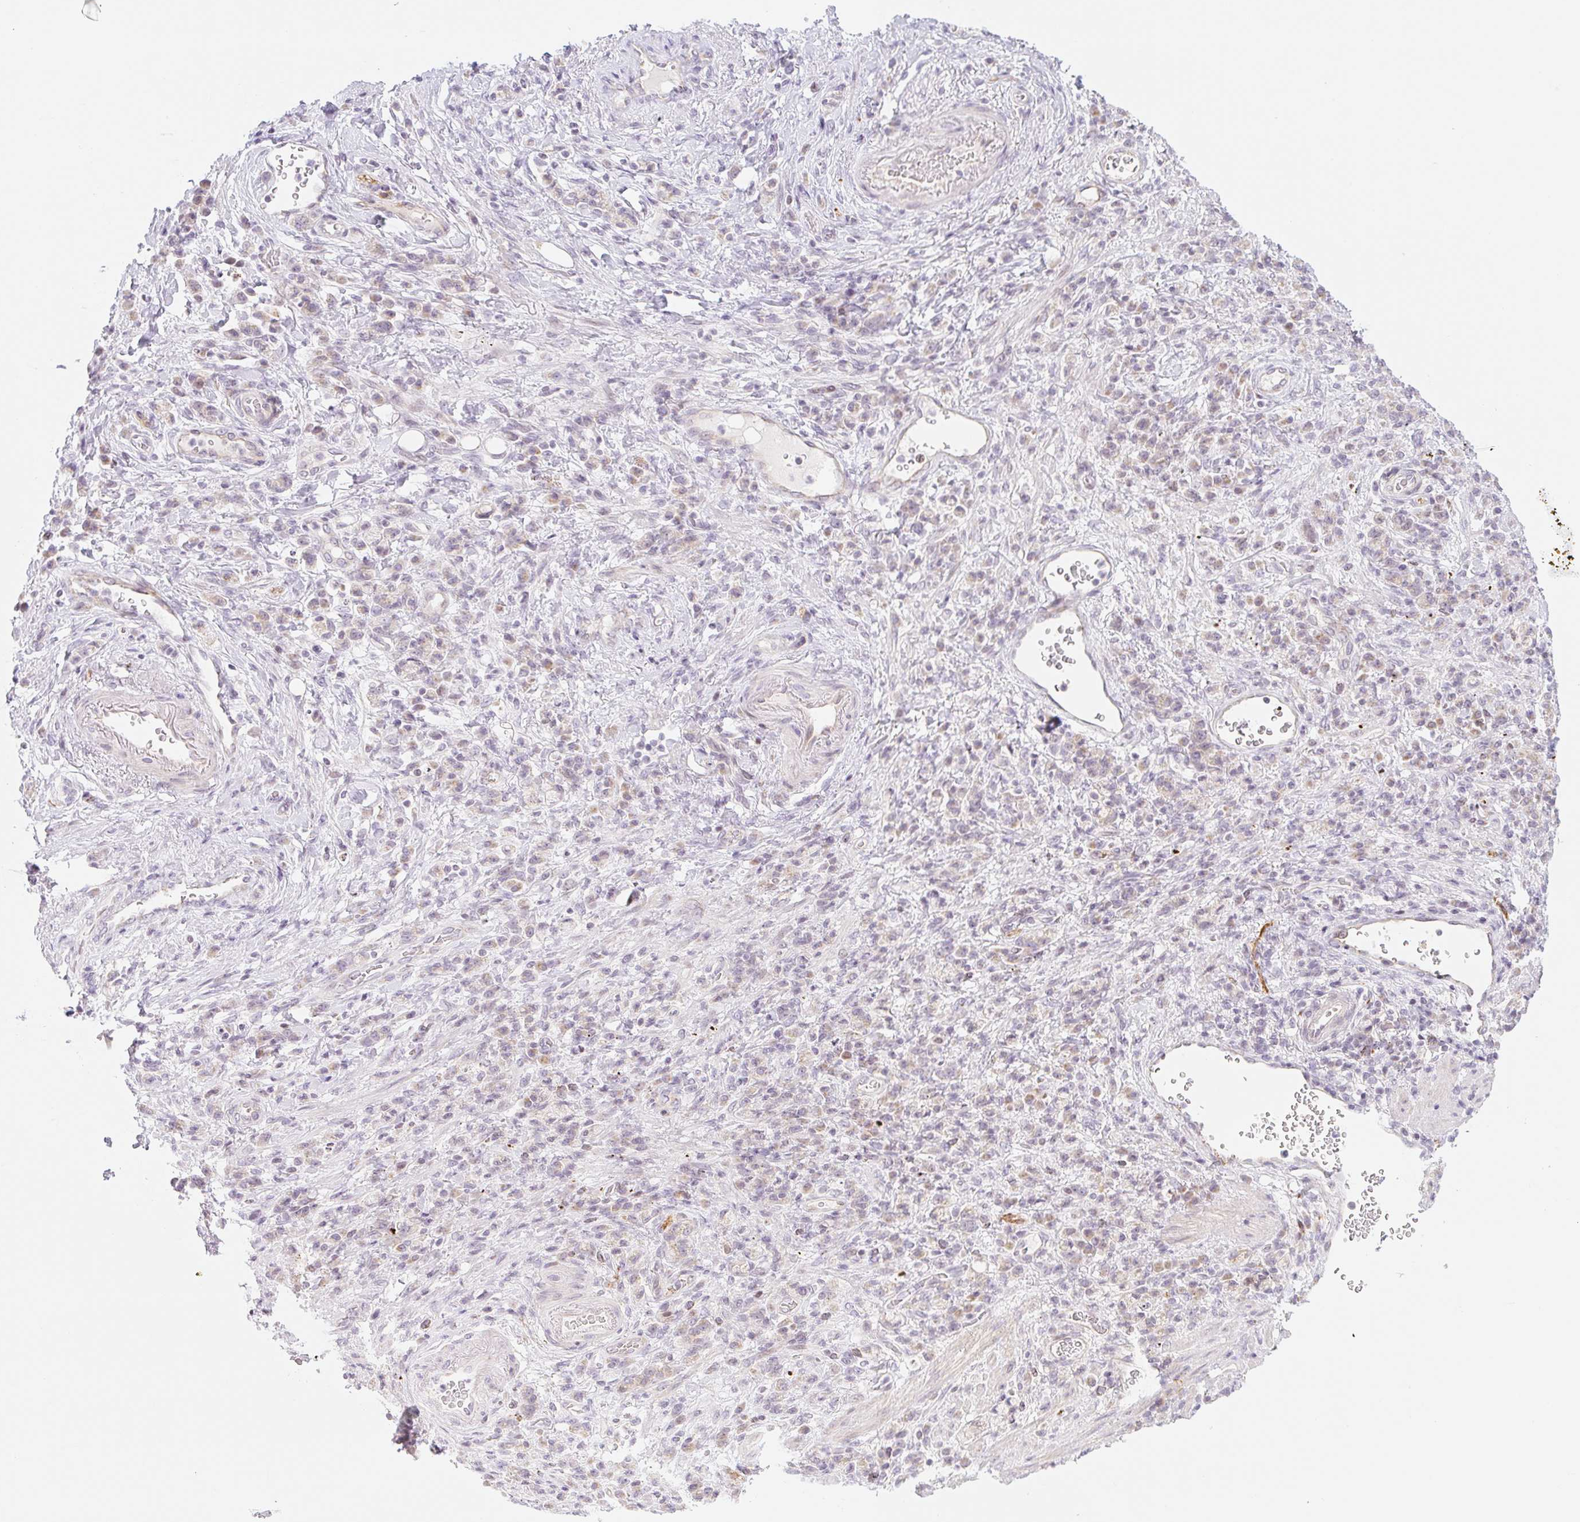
{"staining": {"intensity": "weak", "quantity": "25%-75%", "location": "cytoplasmic/membranous"}, "tissue": "stomach cancer", "cell_type": "Tumor cells", "image_type": "cancer", "snomed": [{"axis": "morphology", "description": "Adenocarcinoma, NOS"}, {"axis": "topography", "description": "Stomach"}], "caption": "This histopathology image shows adenocarcinoma (stomach) stained with IHC to label a protein in brown. The cytoplasmic/membranous of tumor cells show weak positivity for the protein. Nuclei are counter-stained blue.", "gene": "CASKIN1", "patient": {"sex": "male", "age": 77}}